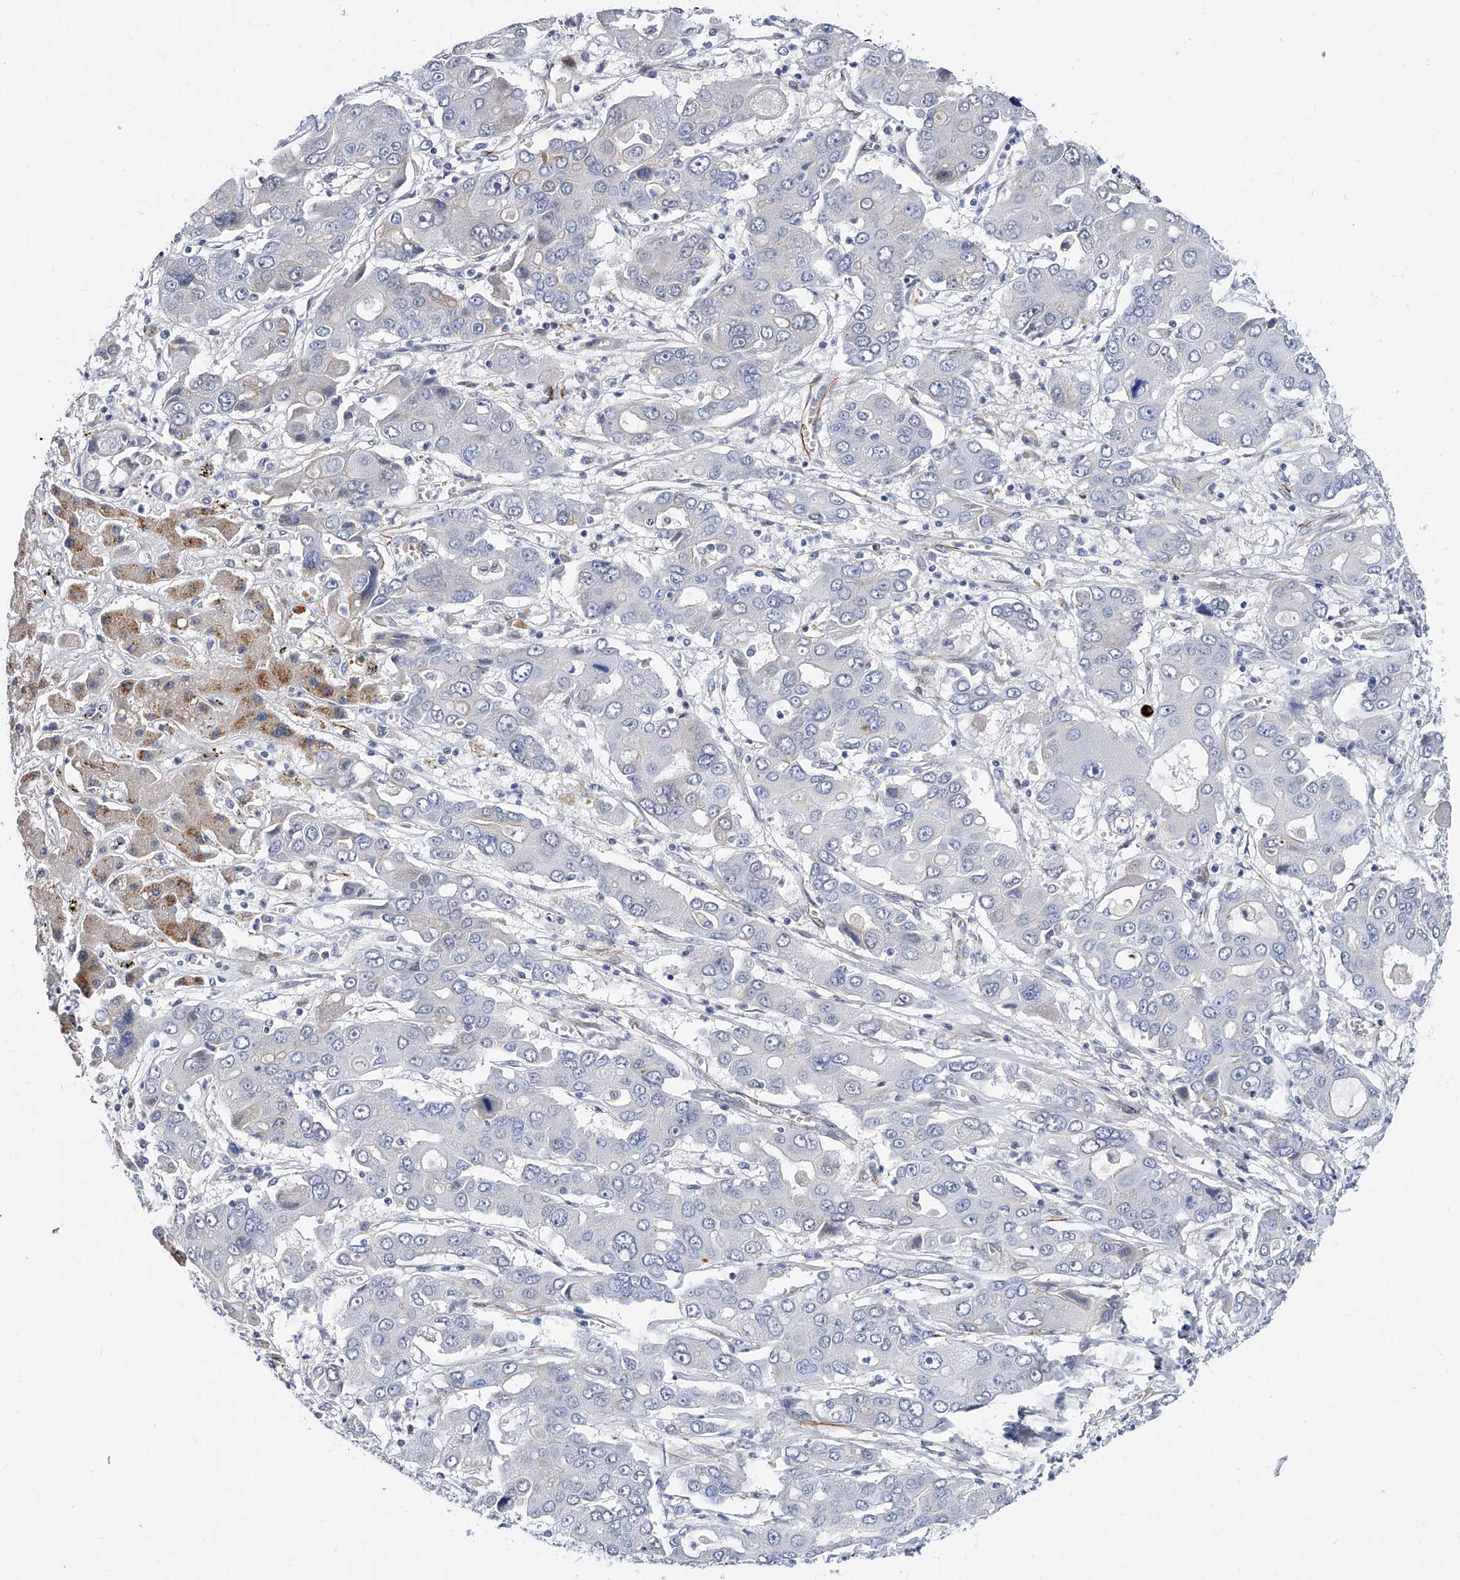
{"staining": {"intensity": "negative", "quantity": "none", "location": "none"}, "tissue": "liver cancer", "cell_type": "Tumor cells", "image_type": "cancer", "snomed": [{"axis": "morphology", "description": "Cholangiocarcinoma"}, {"axis": "topography", "description": "Liver"}], "caption": "An immunohistochemistry micrograph of liver cancer is shown. There is no staining in tumor cells of liver cancer. (Stains: DAB IHC with hematoxylin counter stain, Microscopy: brightfield microscopy at high magnification).", "gene": "KIRREL1", "patient": {"sex": "male", "age": 67}}